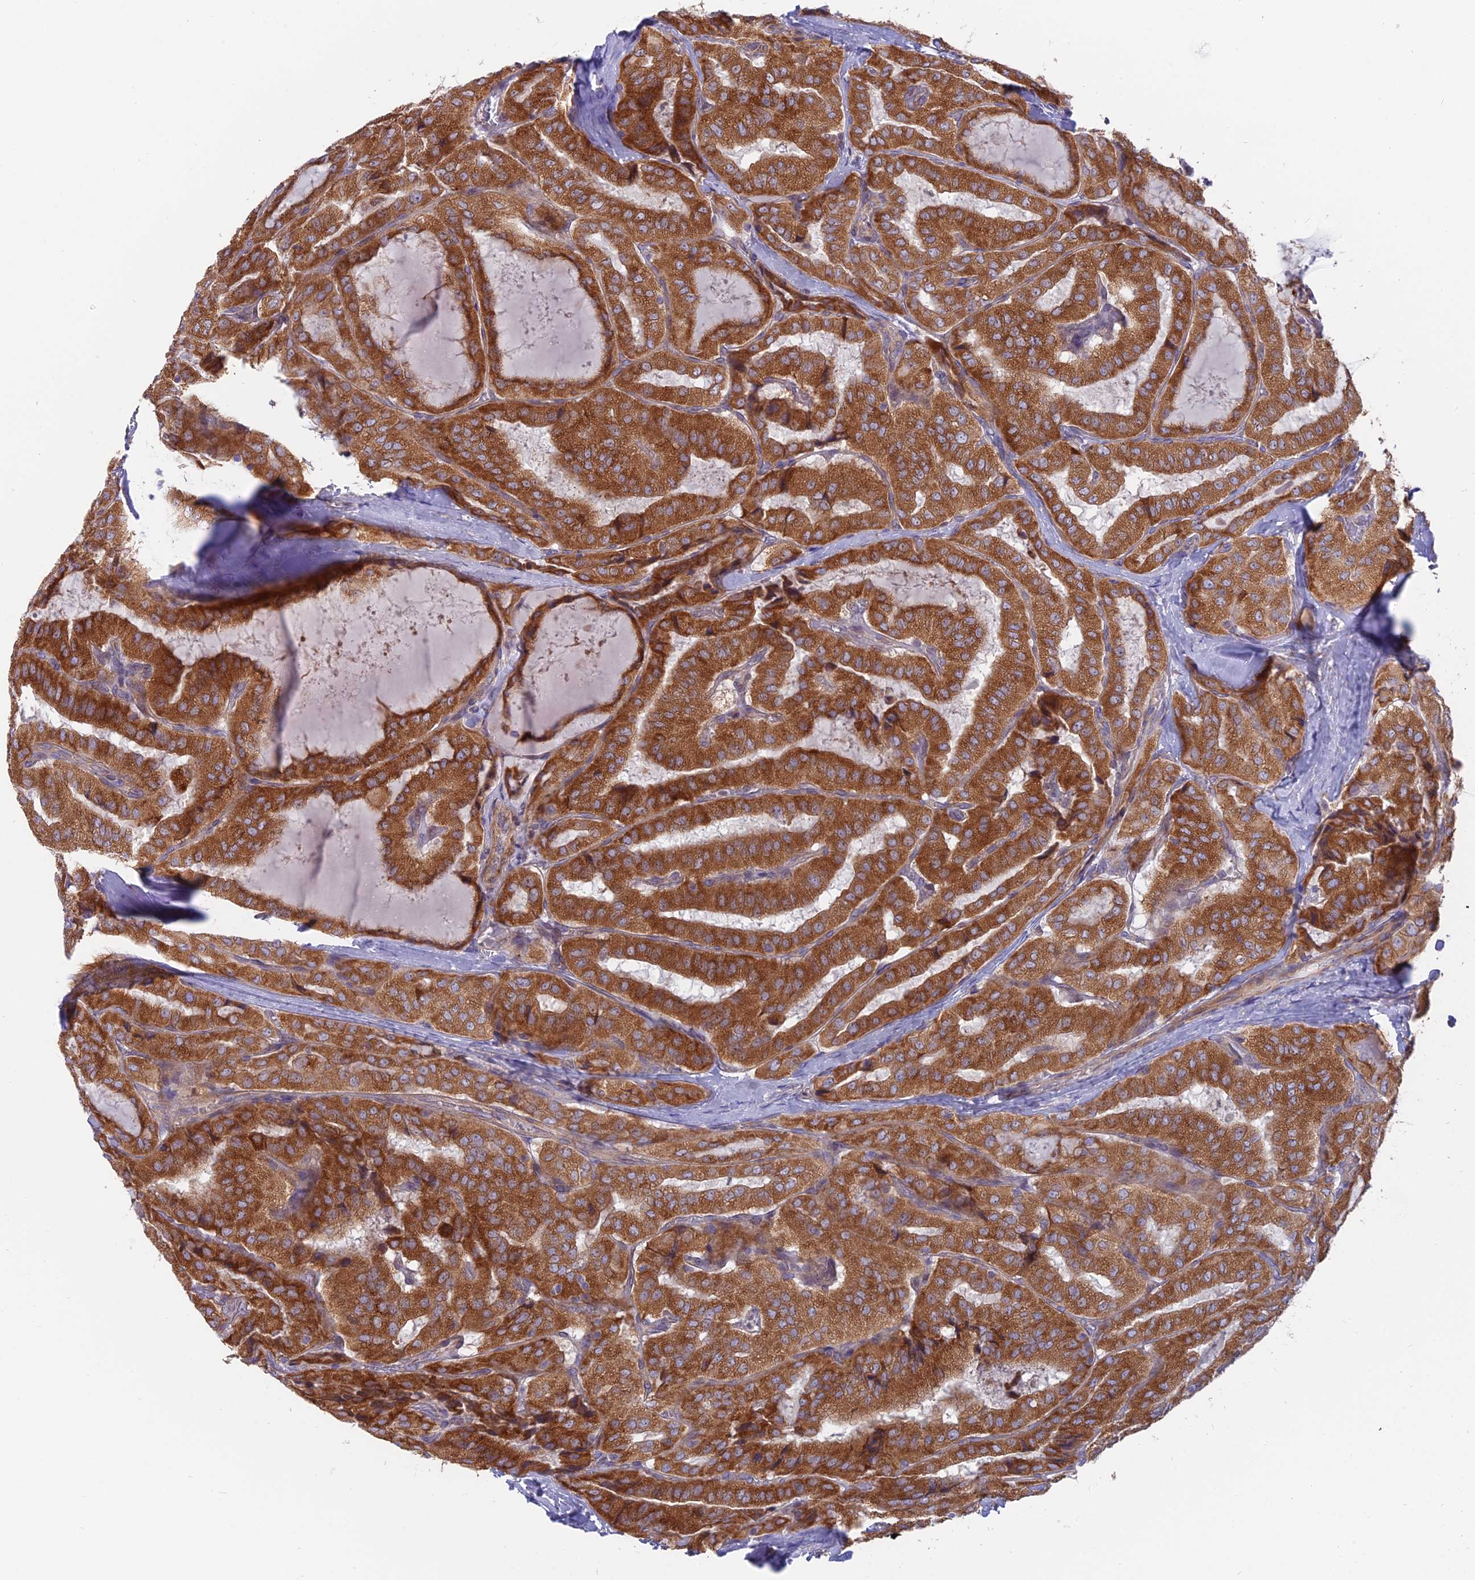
{"staining": {"intensity": "strong", "quantity": ">75%", "location": "cytoplasmic/membranous"}, "tissue": "thyroid cancer", "cell_type": "Tumor cells", "image_type": "cancer", "snomed": [{"axis": "morphology", "description": "Normal tissue, NOS"}, {"axis": "morphology", "description": "Papillary adenocarcinoma, NOS"}, {"axis": "topography", "description": "Thyroid gland"}], "caption": "A brown stain labels strong cytoplasmic/membranous expression of a protein in thyroid cancer (papillary adenocarcinoma) tumor cells. Nuclei are stained in blue.", "gene": "TBC1D20", "patient": {"sex": "female", "age": 59}}